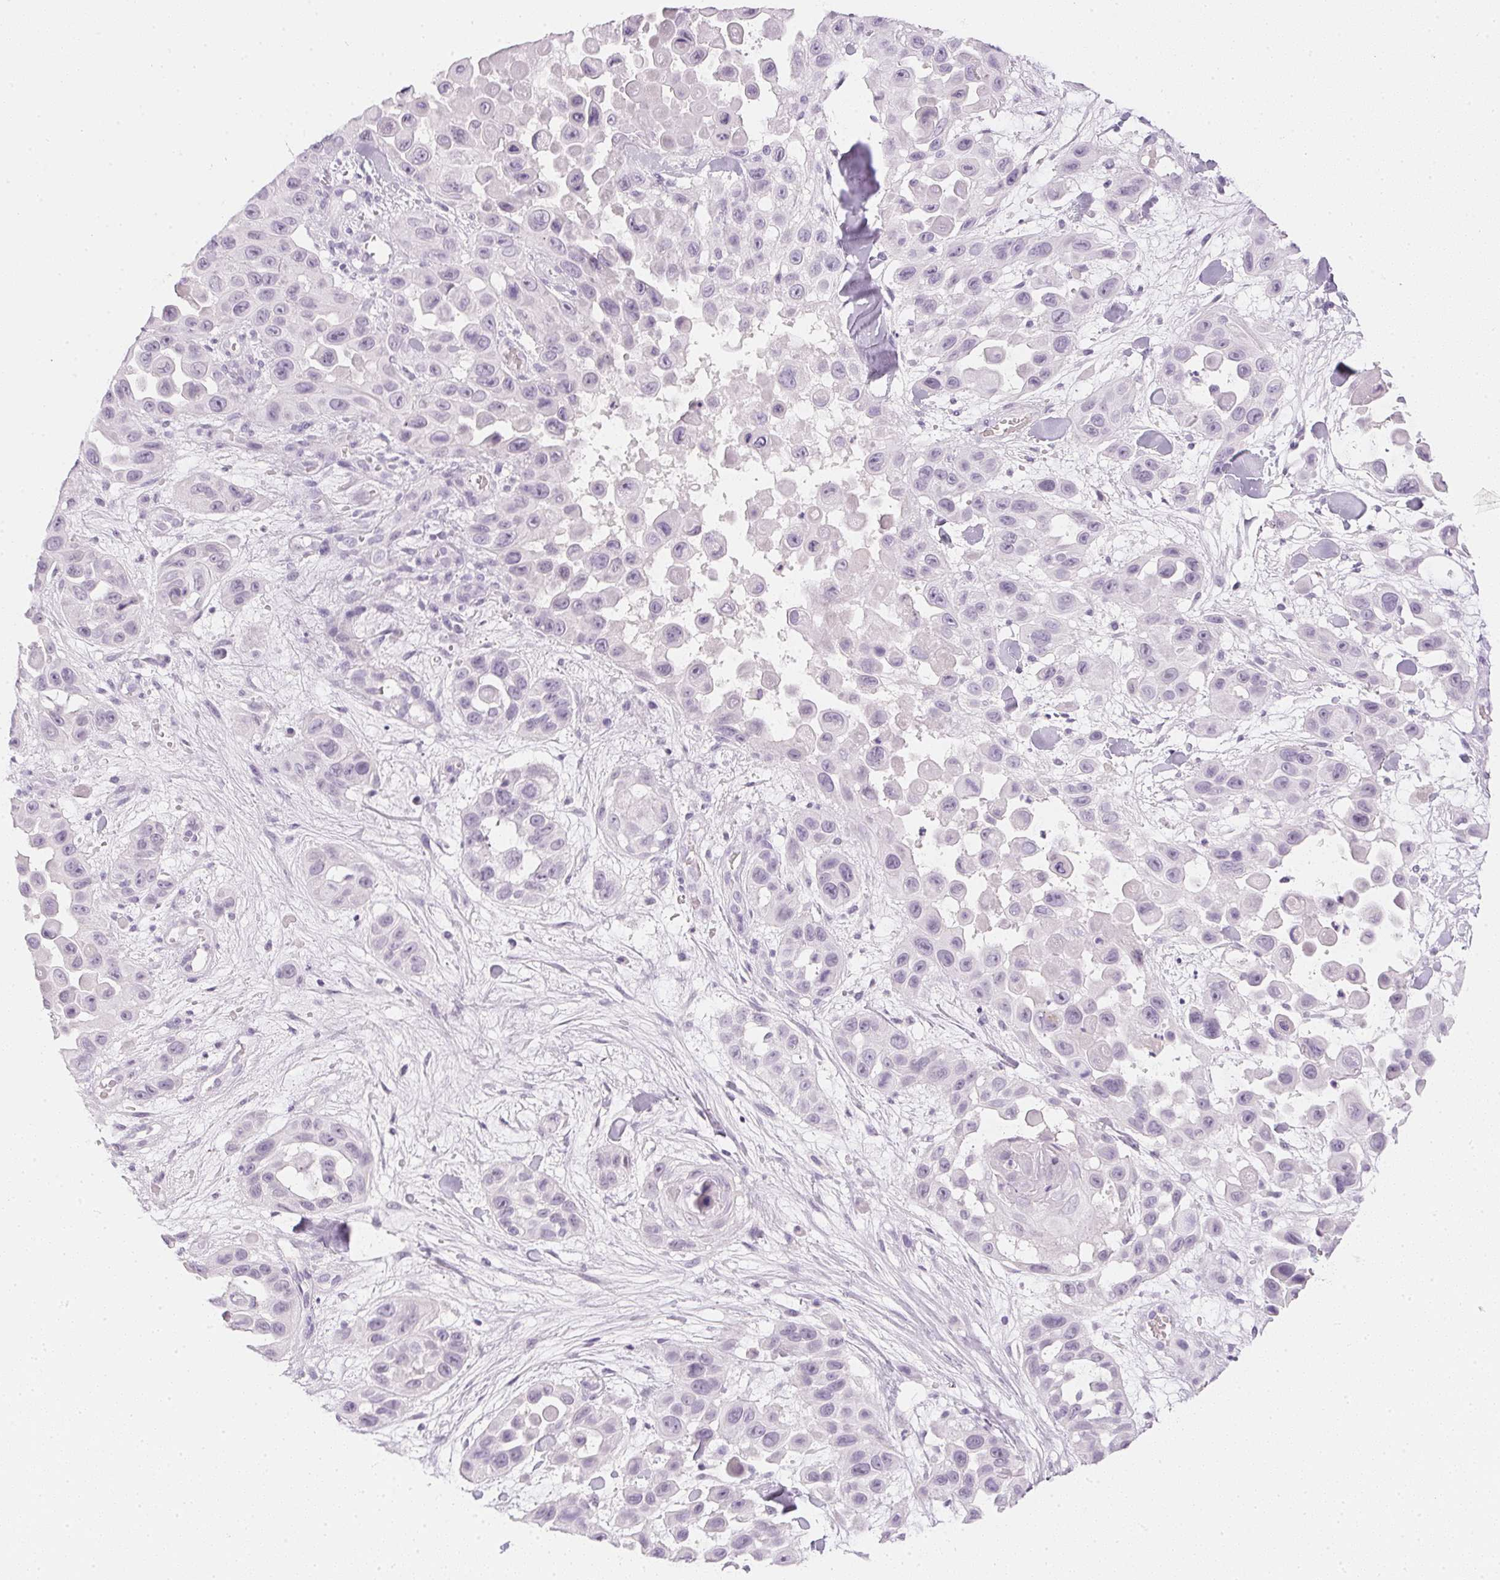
{"staining": {"intensity": "negative", "quantity": "none", "location": "none"}, "tissue": "skin cancer", "cell_type": "Tumor cells", "image_type": "cancer", "snomed": [{"axis": "morphology", "description": "Squamous cell carcinoma, NOS"}, {"axis": "topography", "description": "Skin"}], "caption": "This histopathology image is of skin cancer (squamous cell carcinoma) stained with immunohistochemistry to label a protein in brown with the nuclei are counter-stained blue. There is no staining in tumor cells.", "gene": "PPY", "patient": {"sex": "male", "age": 81}}